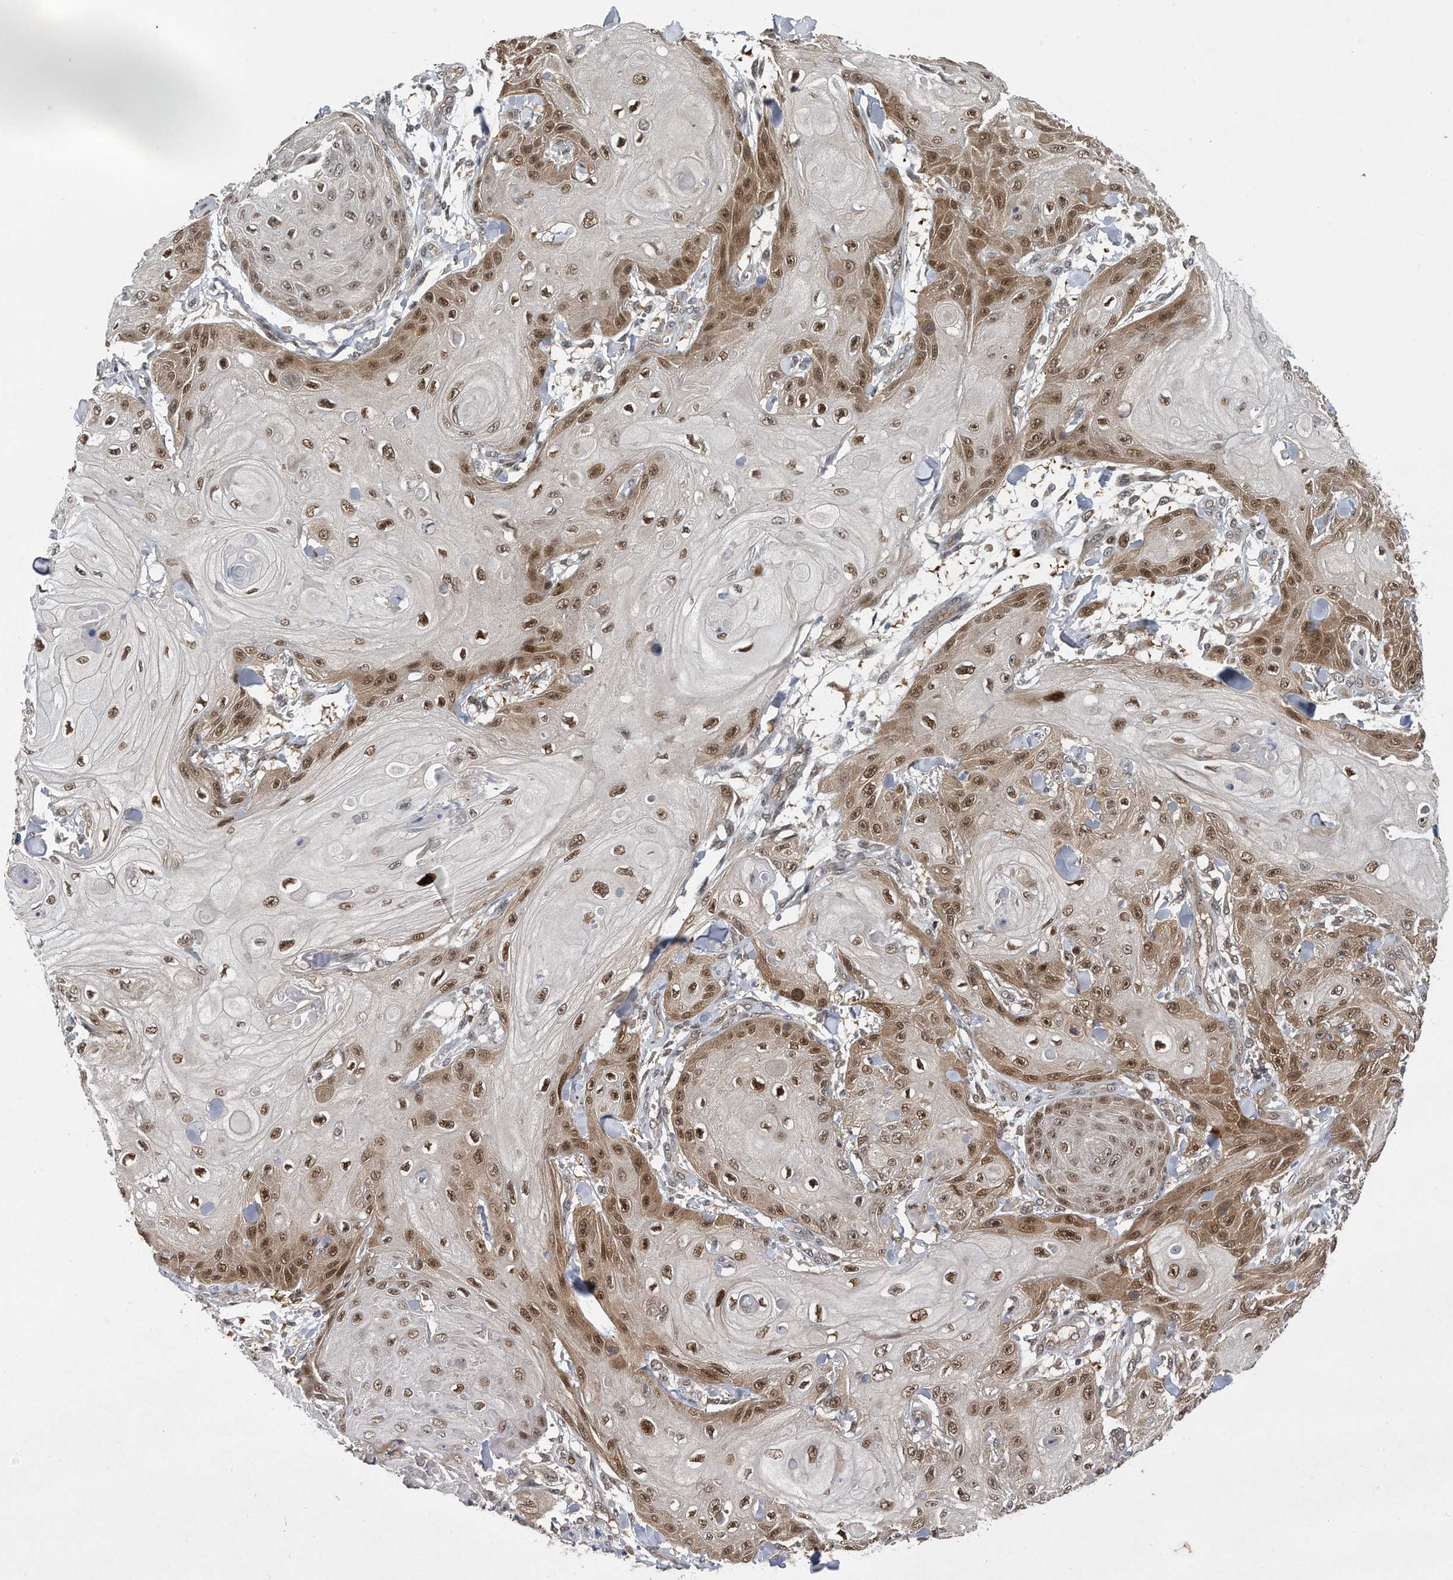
{"staining": {"intensity": "moderate", "quantity": ">75%", "location": "cytoplasmic/membranous,nuclear"}, "tissue": "skin cancer", "cell_type": "Tumor cells", "image_type": "cancer", "snomed": [{"axis": "morphology", "description": "Squamous cell carcinoma, NOS"}, {"axis": "topography", "description": "Skin"}], "caption": "Immunohistochemistry (IHC) of human skin cancer demonstrates medium levels of moderate cytoplasmic/membranous and nuclear positivity in approximately >75% of tumor cells. (brown staining indicates protein expression, while blue staining denotes nuclei).", "gene": "RWDD2A", "patient": {"sex": "male", "age": 74}}